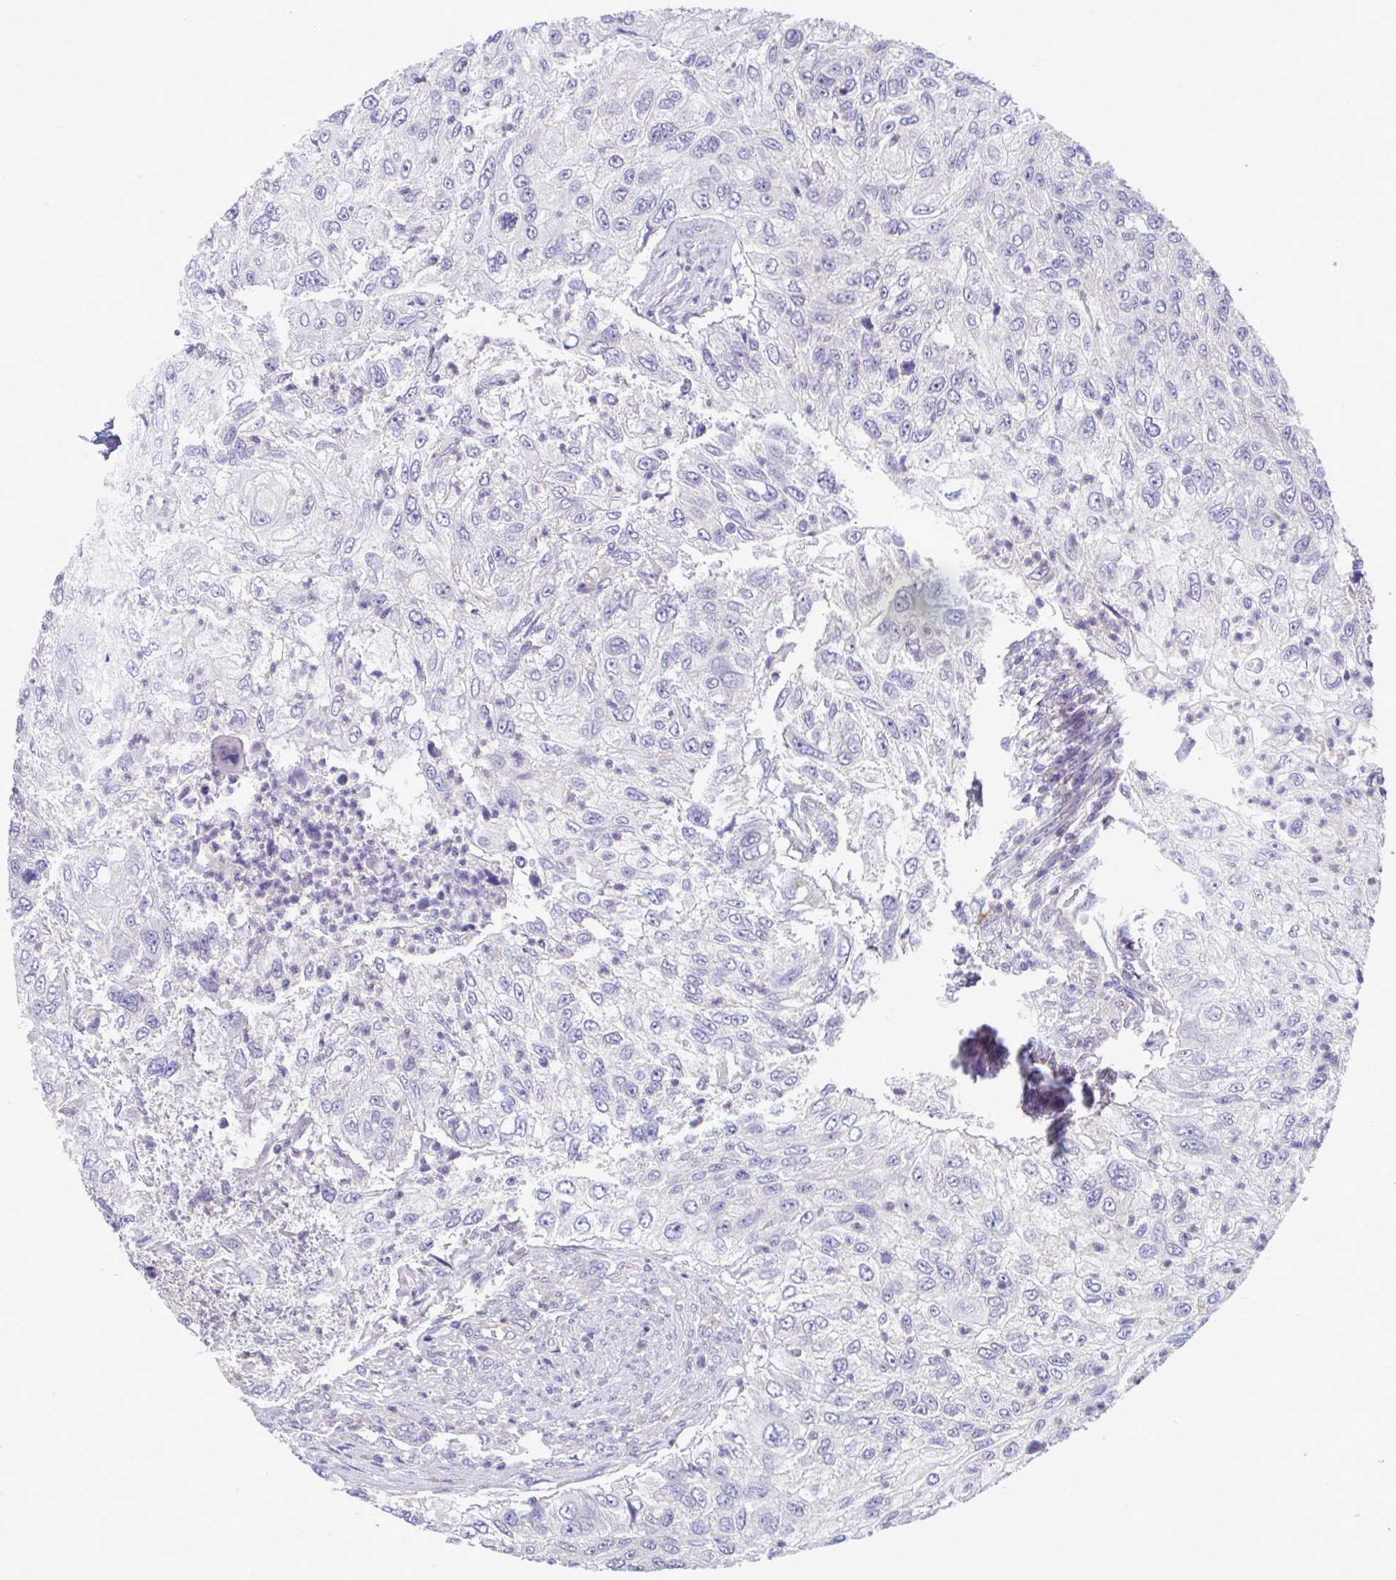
{"staining": {"intensity": "negative", "quantity": "none", "location": "none"}, "tissue": "urothelial cancer", "cell_type": "Tumor cells", "image_type": "cancer", "snomed": [{"axis": "morphology", "description": "Urothelial carcinoma, High grade"}, {"axis": "topography", "description": "Urinary bladder"}], "caption": "High power microscopy micrograph of an immunohistochemistry histopathology image of urothelial cancer, revealing no significant expression in tumor cells.", "gene": "SARS2", "patient": {"sex": "female", "age": 60}}